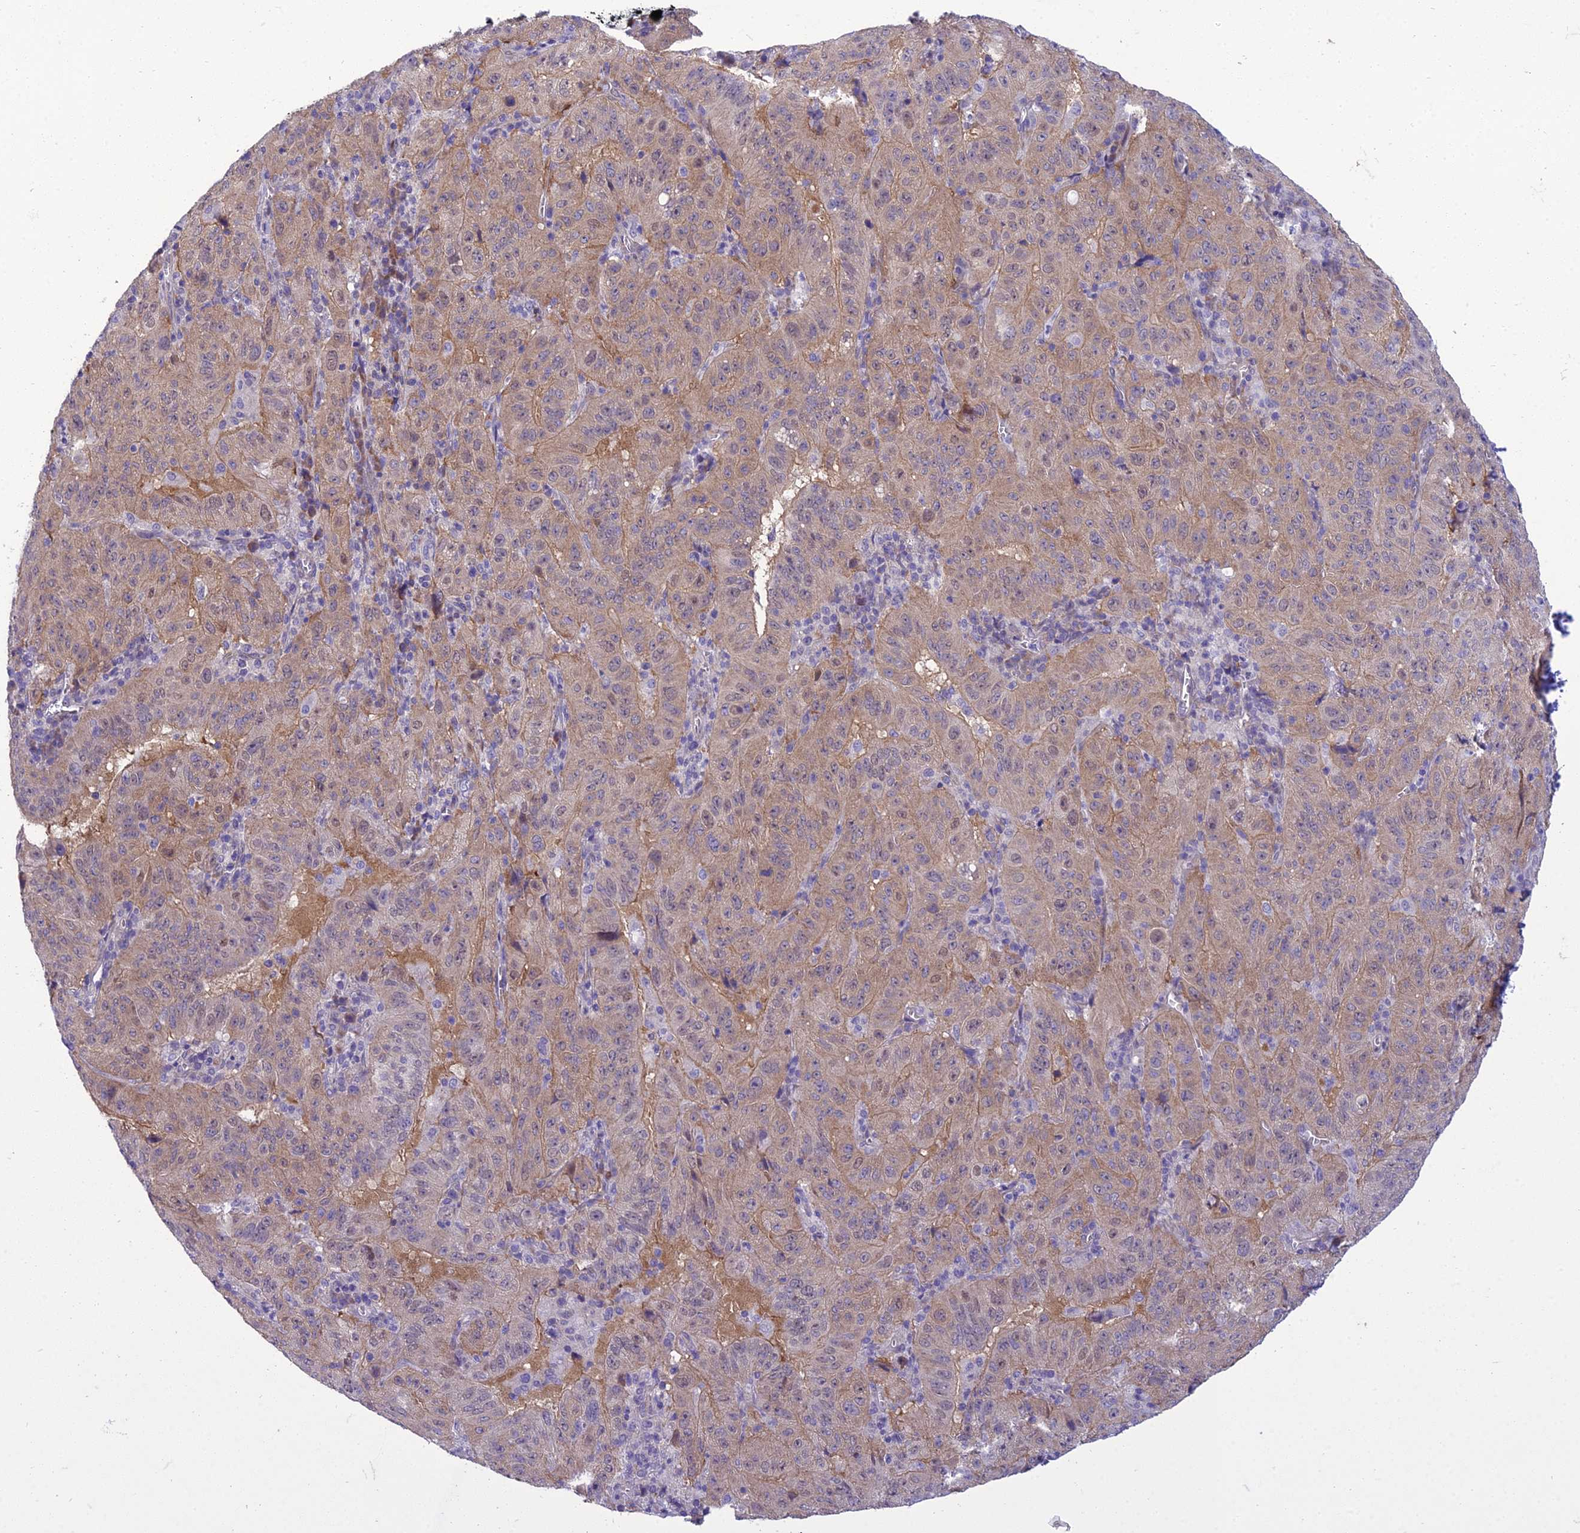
{"staining": {"intensity": "weak", "quantity": "<25%", "location": "cytoplasmic/membranous,nuclear"}, "tissue": "pancreatic cancer", "cell_type": "Tumor cells", "image_type": "cancer", "snomed": [{"axis": "morphology", "description": "Adenocarcinoma, NOS"}, {"axis": "topography", "description": "Pancreas"}], "caption": "Photomicrograph shows no significant protein staining in tumor cells of pancreatic cancer (adenocarcinoma).", "gene": "GAB4", "patient": {"sex": "male", "age": 63}}